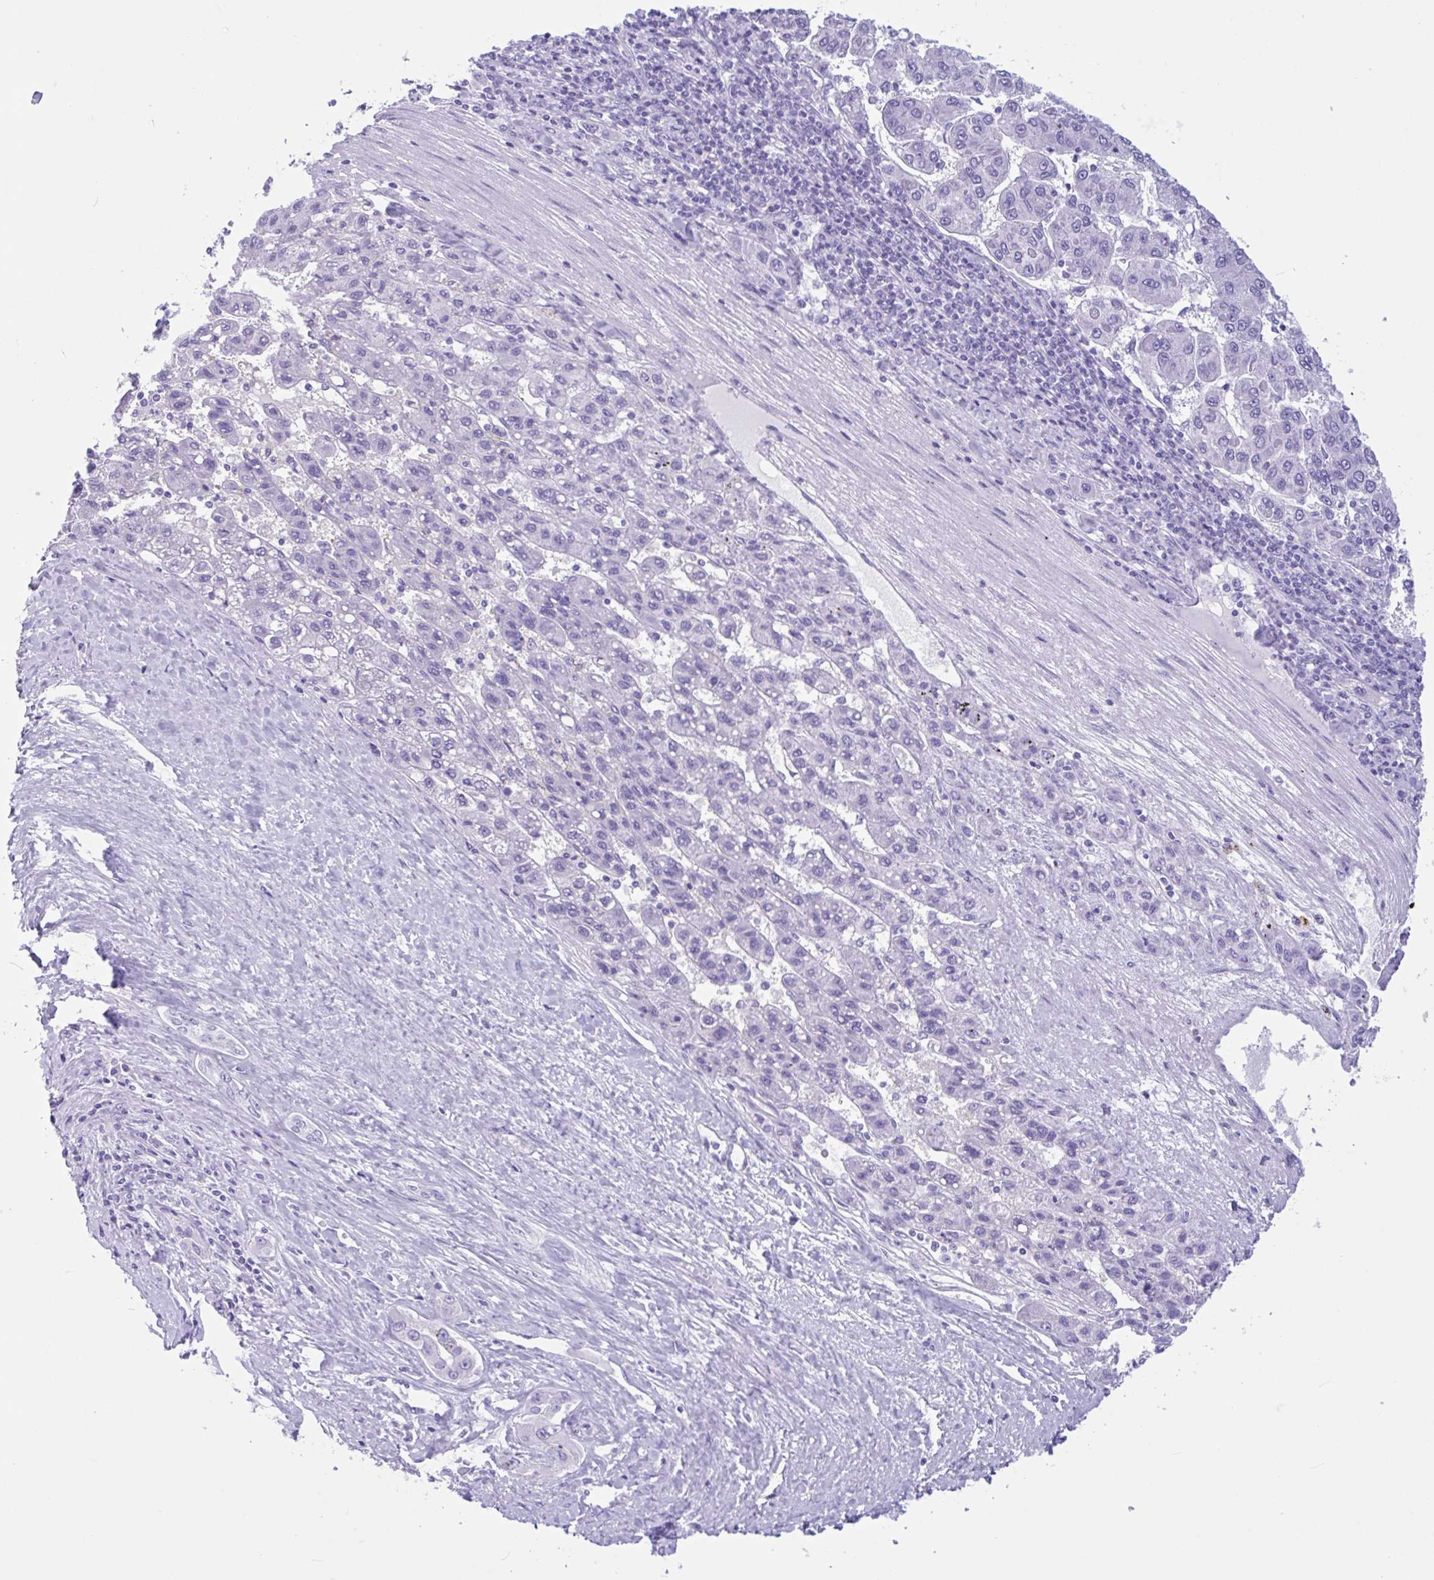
{"staining": {"intensity": "negative", "quantity": "none", "location": "none"}, "tissue": "liver cancer", "cell_type": "Tumor cells", "image_type": "cancer", "snomed": [{"axis": "morphology", "description": "Carcinoma, Hepatocellular, NOS"}, {"axis": "topography", "description": "Liver"}], "caption": "DAB immunohistochemical staining of hepatocellular carcinoma (liver) shows no significant expression in tumor cells. (DAB (3,3'-diaminobenzidine) IHC with hematoxylin counter stain).", "gene": "IAPP", "patient": {"sex": "female", "age": 82}}